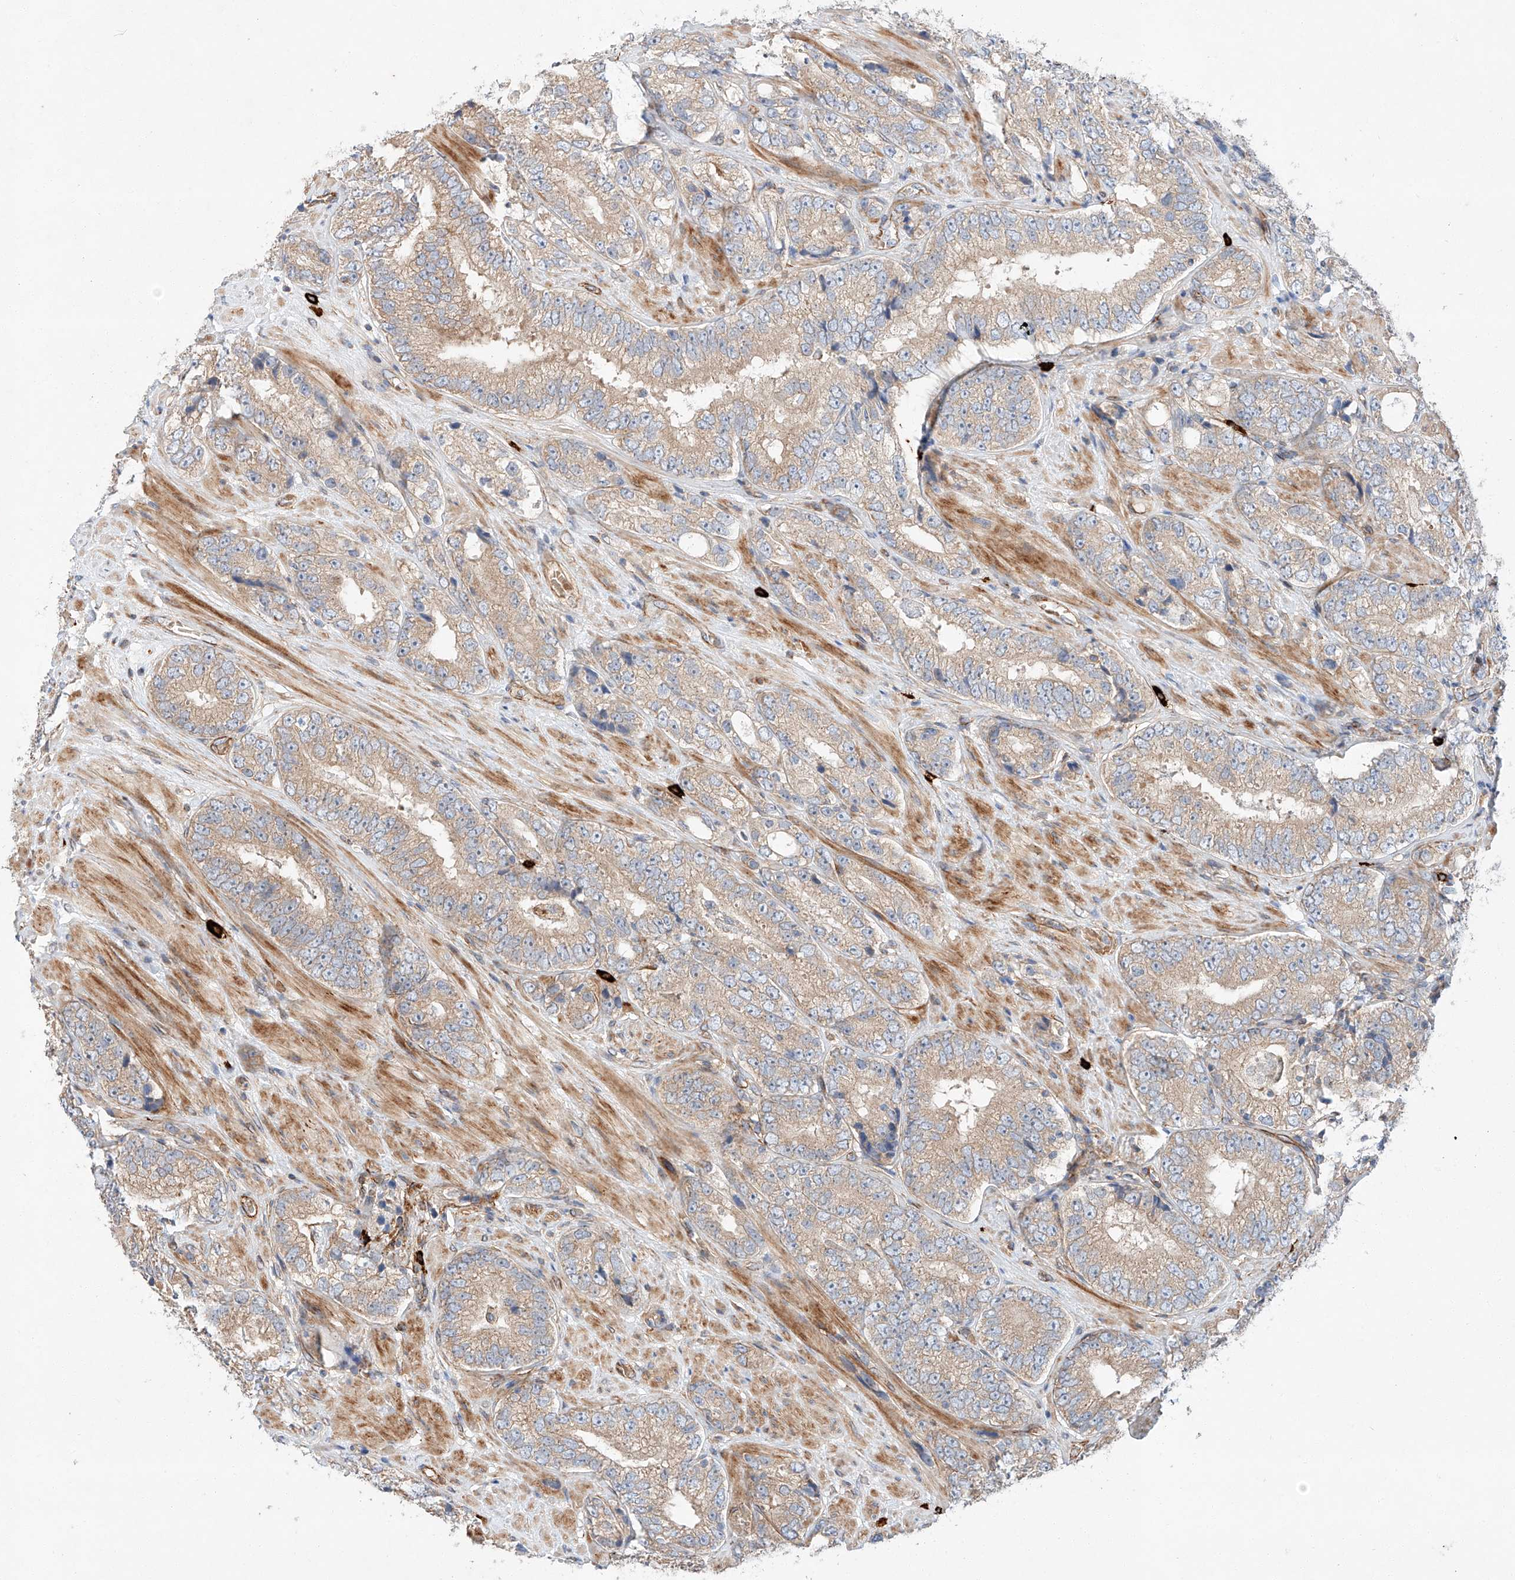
{"staining": {"intensity": "weak", "quantity": "25%-75%", "location": "cytoplasmic/membranous"}, "tissue": "prostate cancer", "cell_type": "Tumor cells", "image_type": "cancer", "snomed": [{"axis": "morphology", "description": "Adenocarcinoma, High grade"}, {"axis": "topography", "description": "Prostate"}], "caption": "Human prostate cancer stained with a brown dye displays weak cytoplasmic/membranous positive expression in about 25%-75% of tumor cells.", "gene": "MINDY4", "patient": {"sex": "male", "age": 56}}